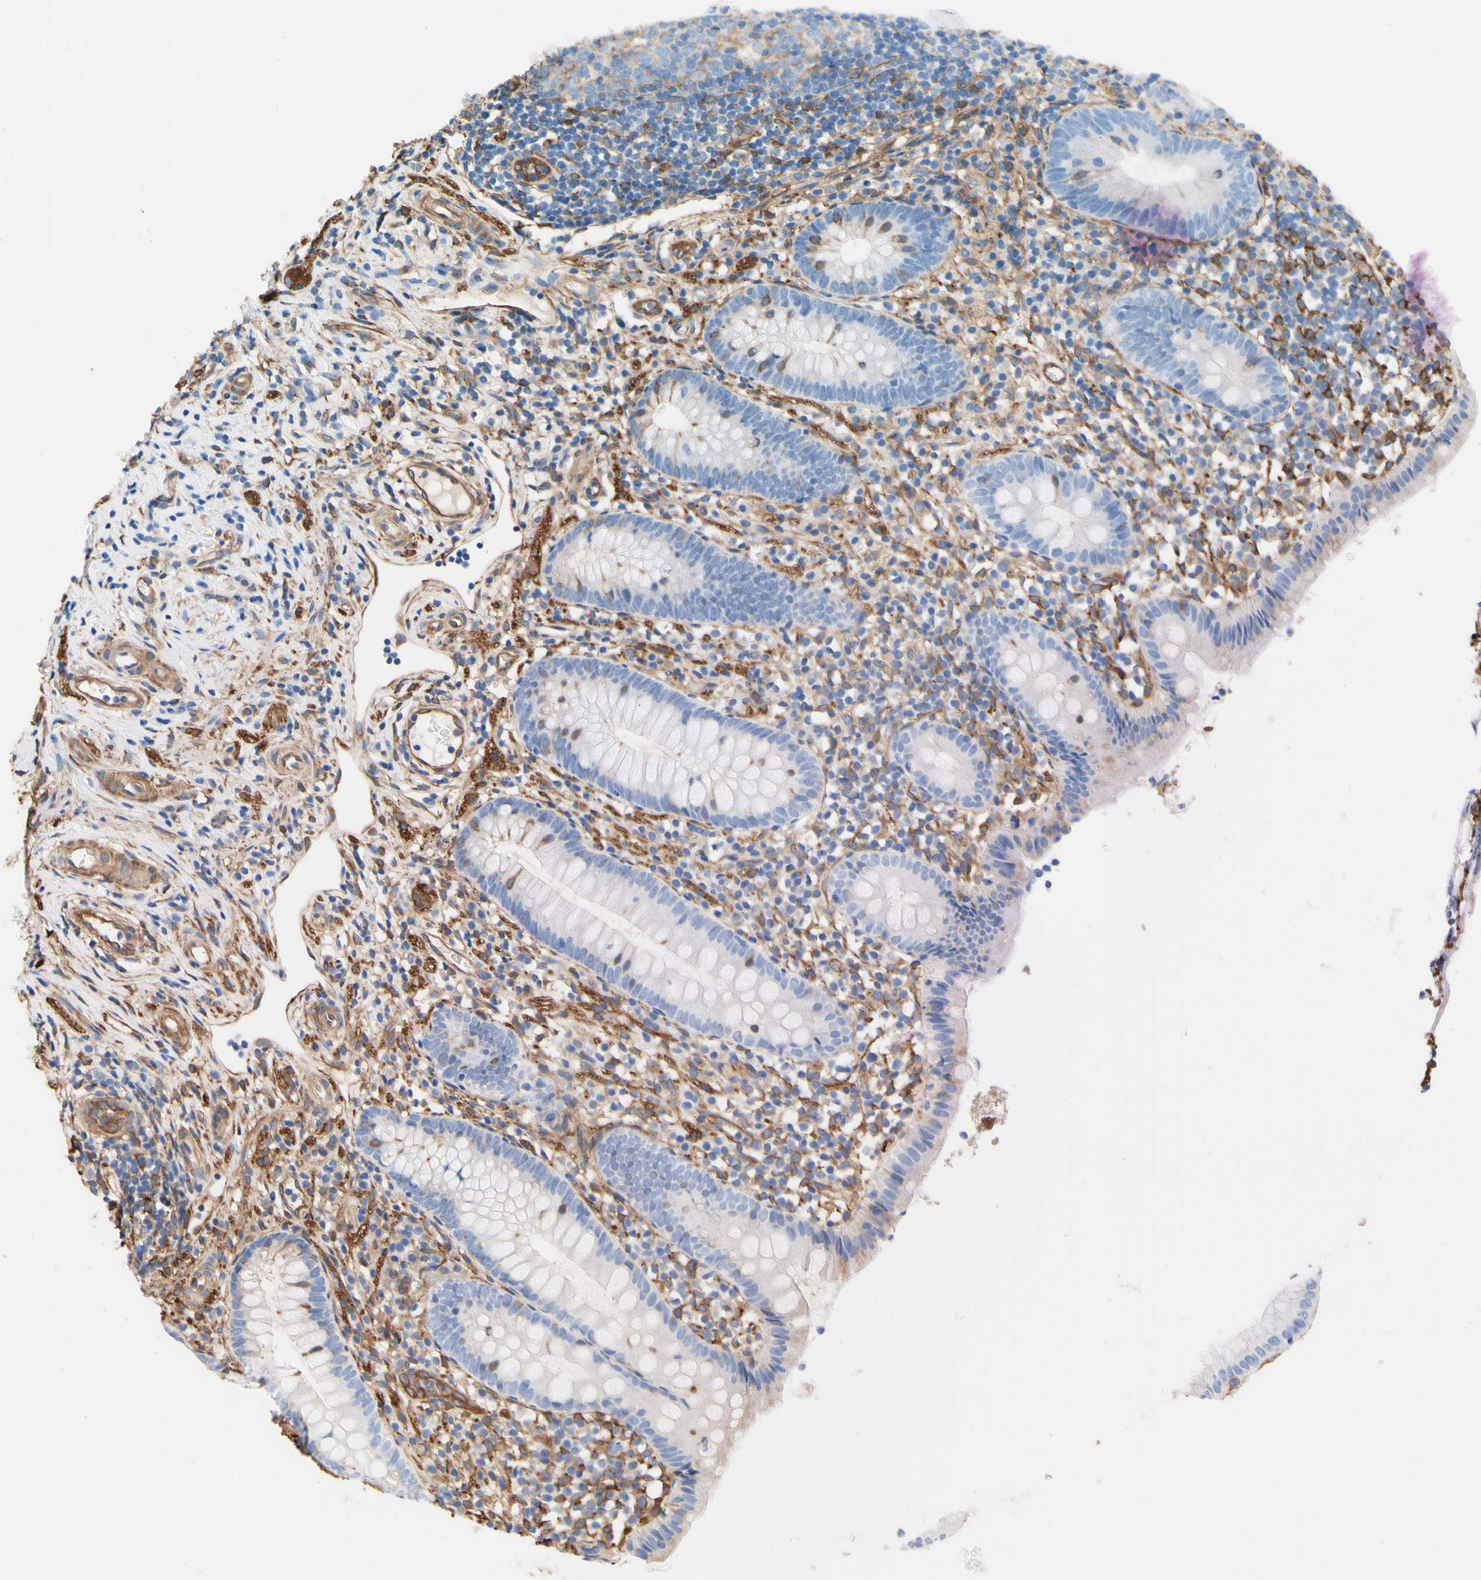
{"staining": {"intensity": "negative", "quantity": "none", "location": "none"}, "tissue": "appendix", "cell_type": "Glandular cells", "image_type": "normal", "snomed": [{"axis": "morphology", "description": "Normal tissue, NOS"}, {"axis": "topography", "description": "Appendix"}], "caption": "This histopathology image is of unremarkable appendix stained with immunohistochemistry (IHC) to label a protein in brown with the nuclei are counter-stained blue. There is no expression in glandular cells.", "gene": "DPYSL3", "patient": {"sex": "female", "age": 20}}